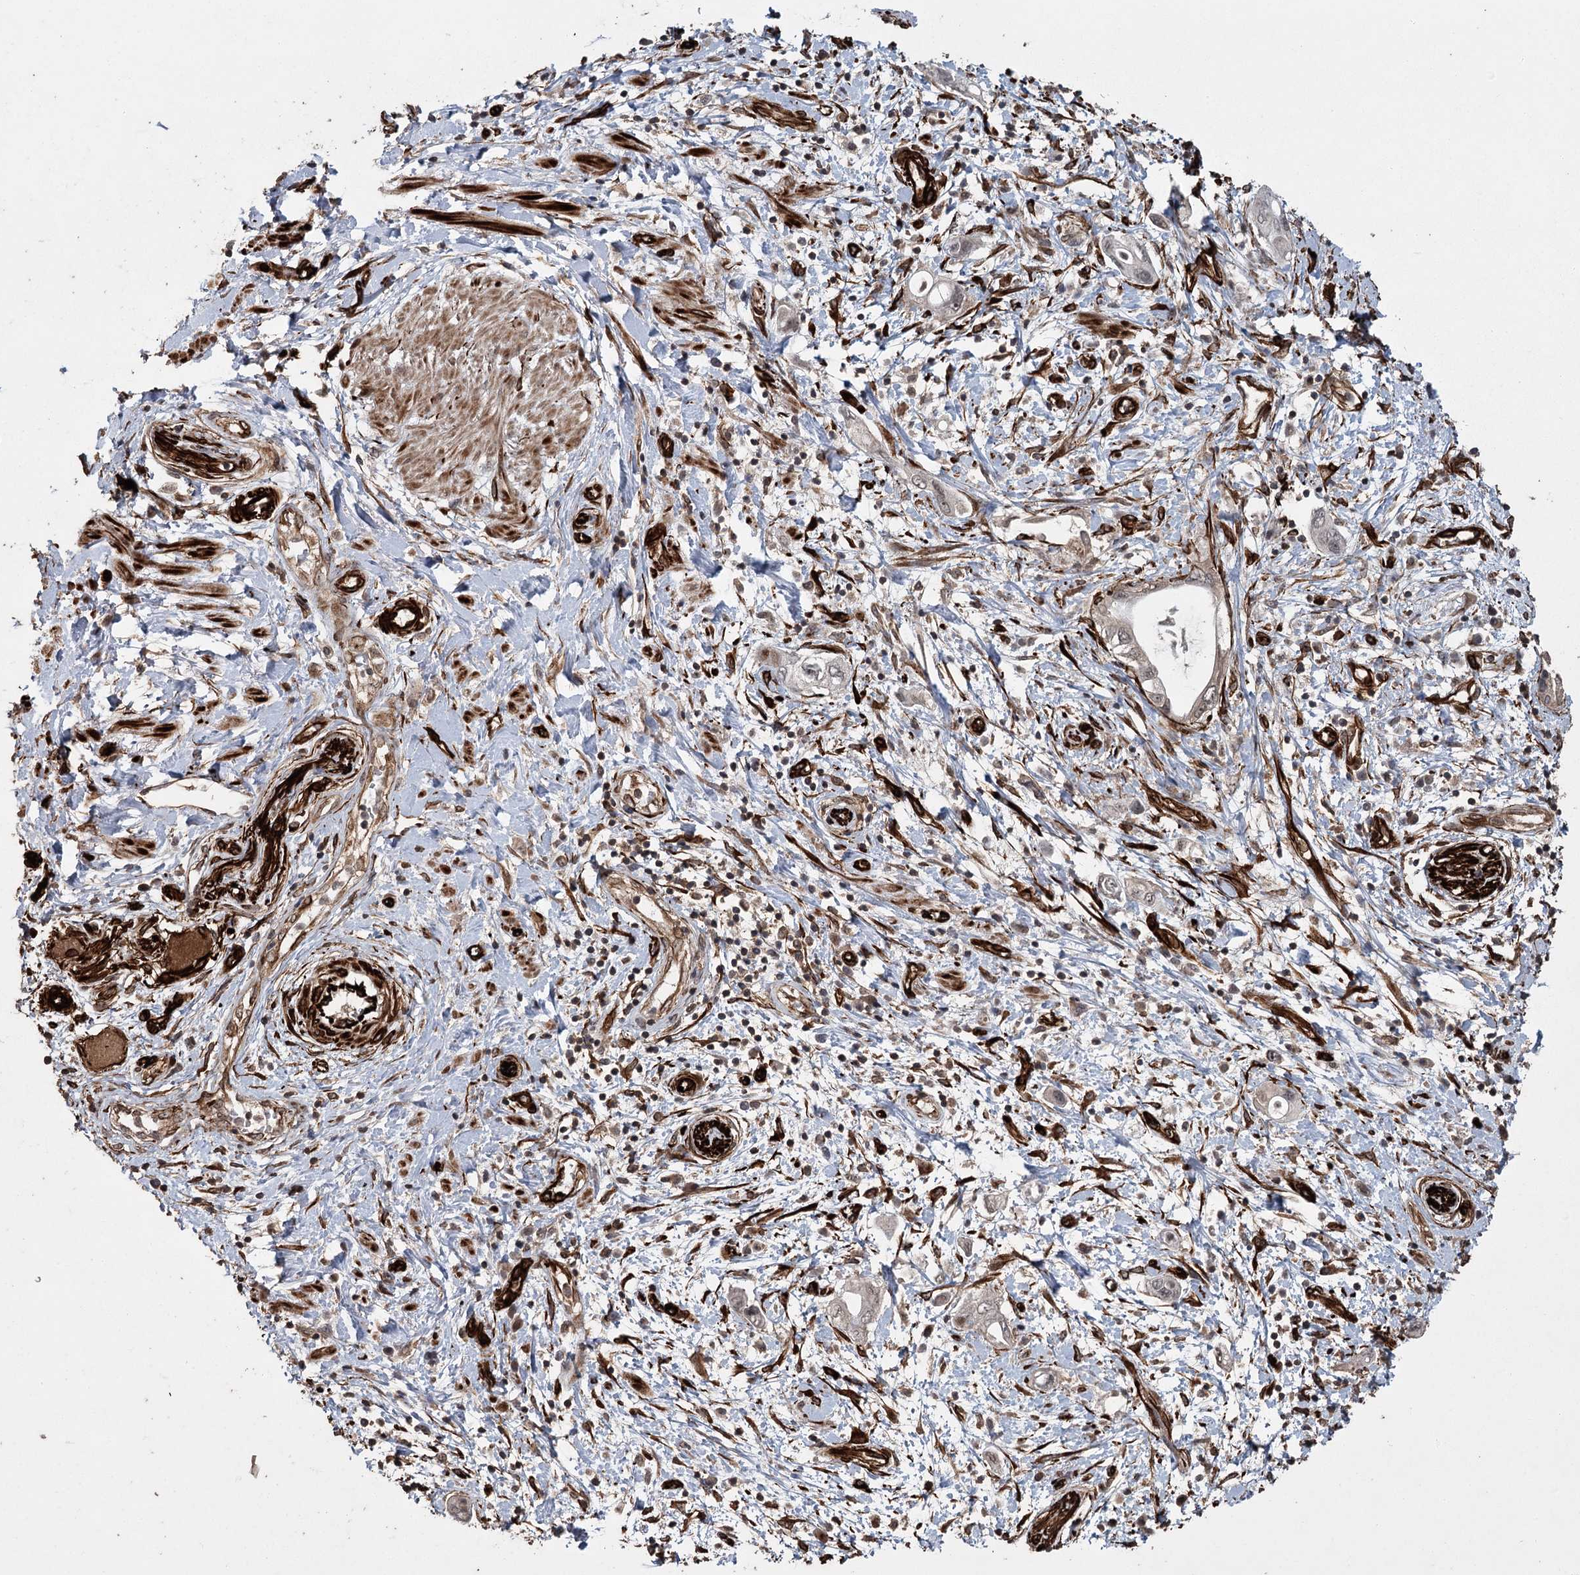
{"staining": {"intensity": "weak", "quantity": "<25%", "location": "cytoplasmic/membranous"}, "tissue": "pancreatic cancer", "cell_type": "Tumor cells", "image_type": "cancer", "snomed": [{"axis": "morphology", "description": "Adenocarcinoma, NOS"}, {"axis": "topography", "description": "Pancreas"}], "caption": "DAB immunohistochemical staining of human pancreatic adenocarcinoma shows no significant staining in tumor cells.", "gene": "RPAP3", "patient": {"sex": "female", "age": 73}}